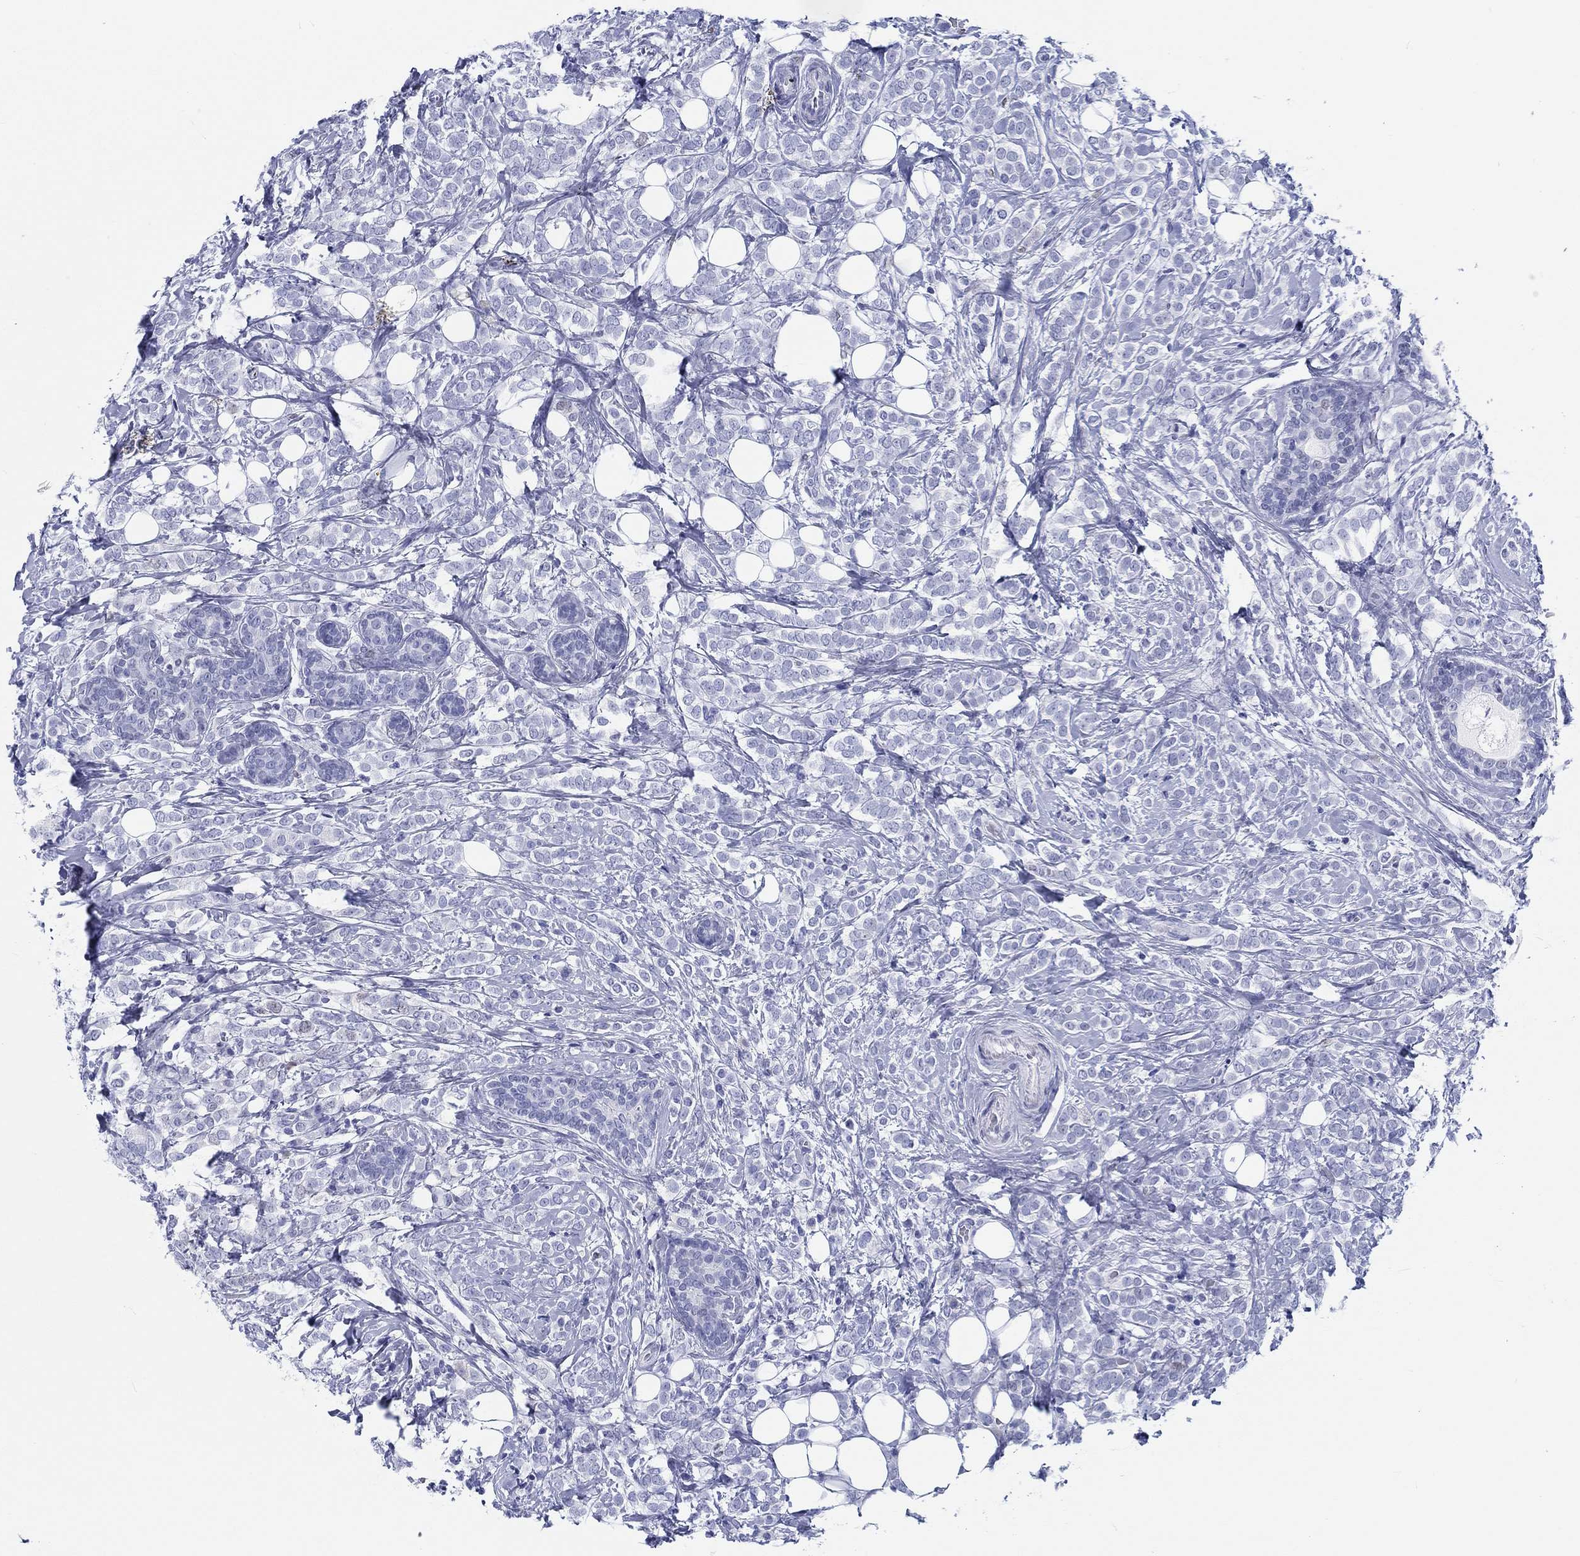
{"staining": {"intensity": "negative", "quantity": "none", "location": "none"}, "tissue": "breast cancer", "cell_type": "Tumor cells", "image_type": "cancer", "snomed": [{"axis": "morphology", "description": "Lobular carcinoma"}, {"axis": "topography", "description": "Breast"}], "caption": "Immunohistochemistry micrograph of breast lobular carcinoma stained for a protein (brown), which reveals no staining in tumor cells.", "gene": "H1-1", "patient": {"sex": "female", "age": 49}}